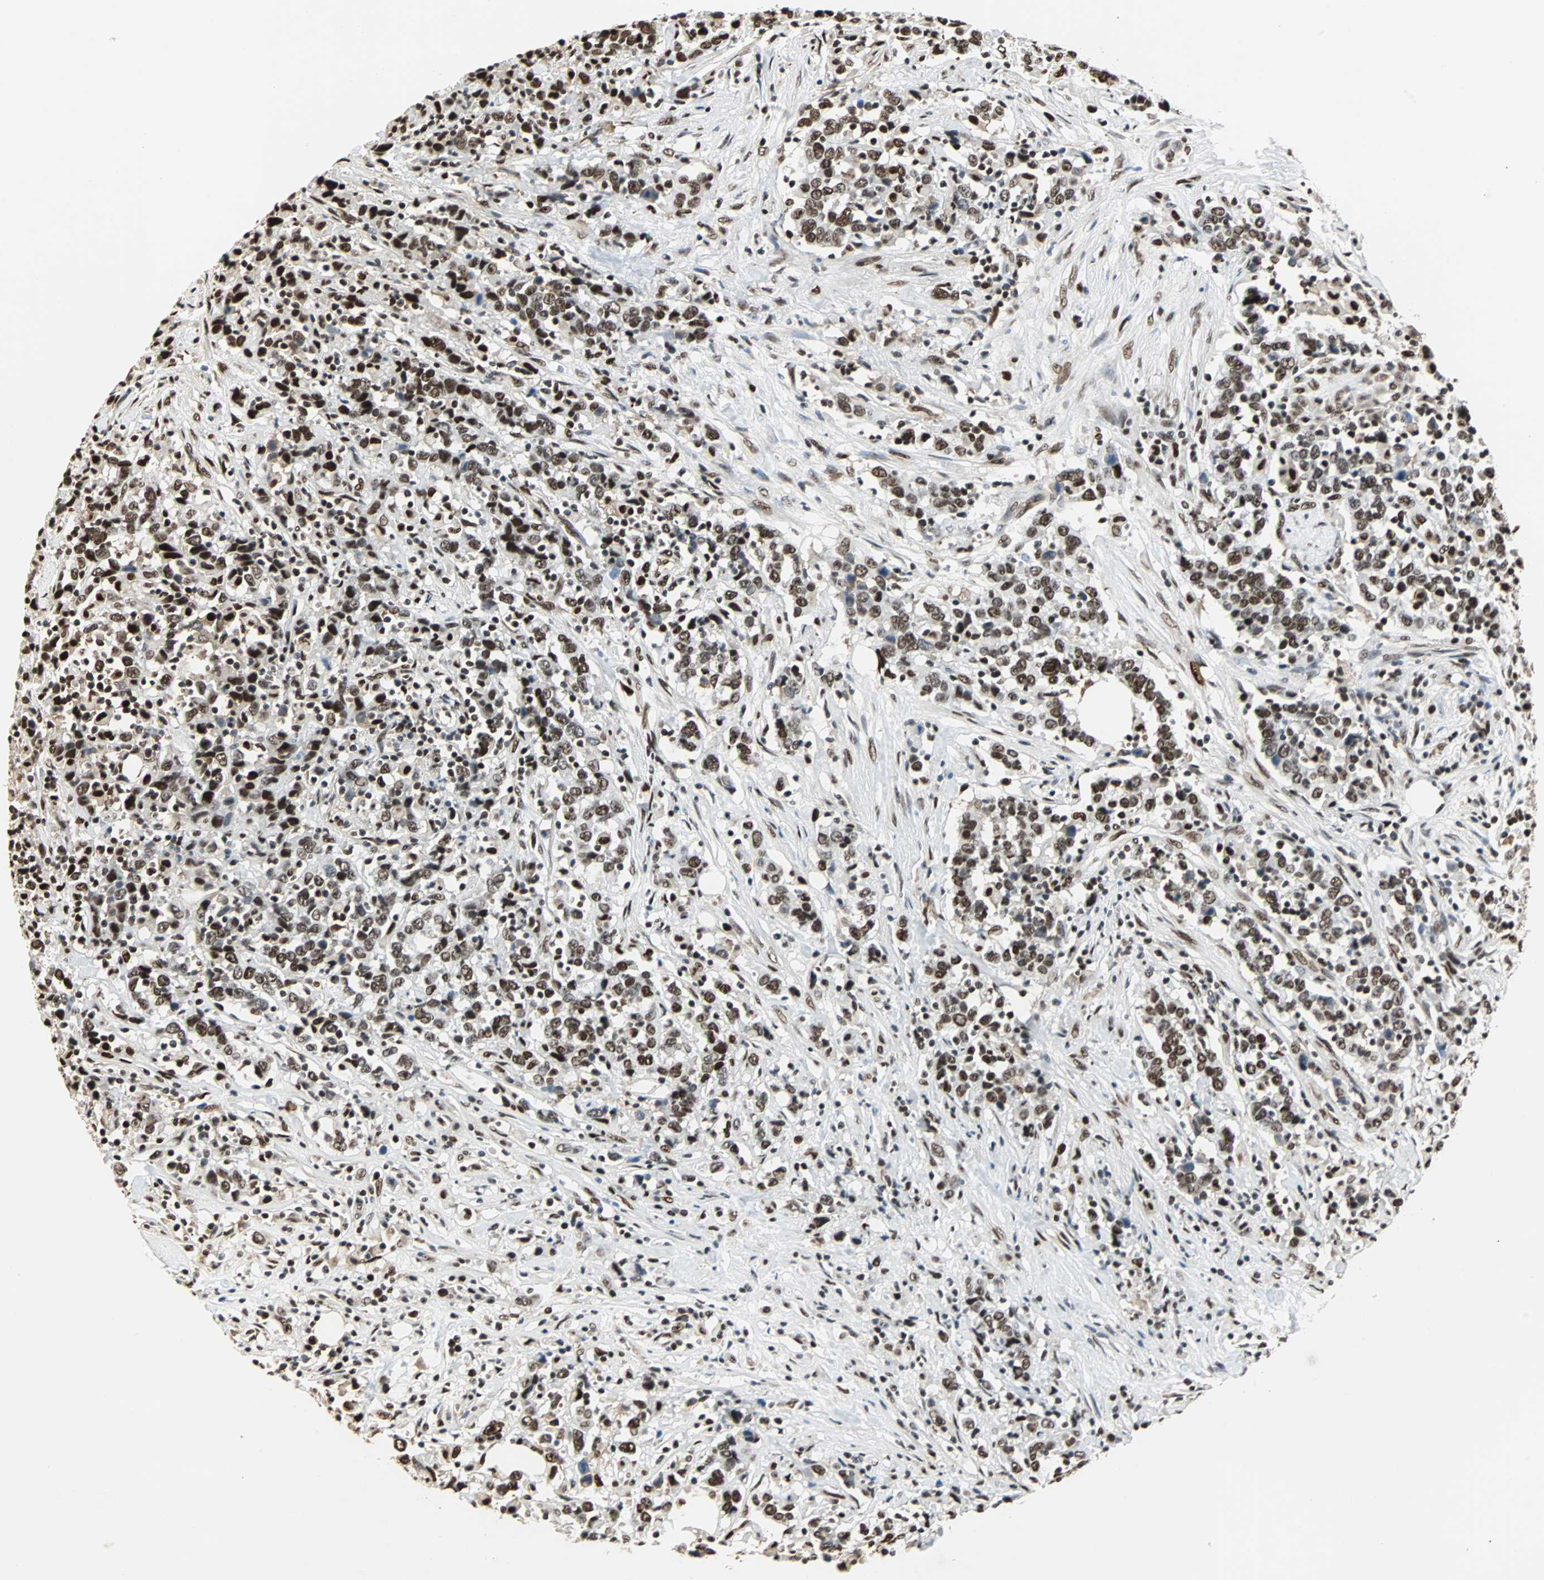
{"staining": {"intensity": "strong", "quantity": ">75%", "location": "nuclear"}, "tissue": "urothelial cancer", "cell_type": "Tumor cells", "image_type": "cancer", "snomed": [{"axis": "morphology", "description": "Urothelial carcinoma, High grade"}, {"axis": "topography", "description": "Urinary bladder"}], "caption": "Immunohistochemical staining of high-grade urothelial carcinoma displays strong nuclear protein positivity in approximately >75% of tumor cells.", "gene": "XRCC4", "patient": {"sex": "male", "age": 61}}